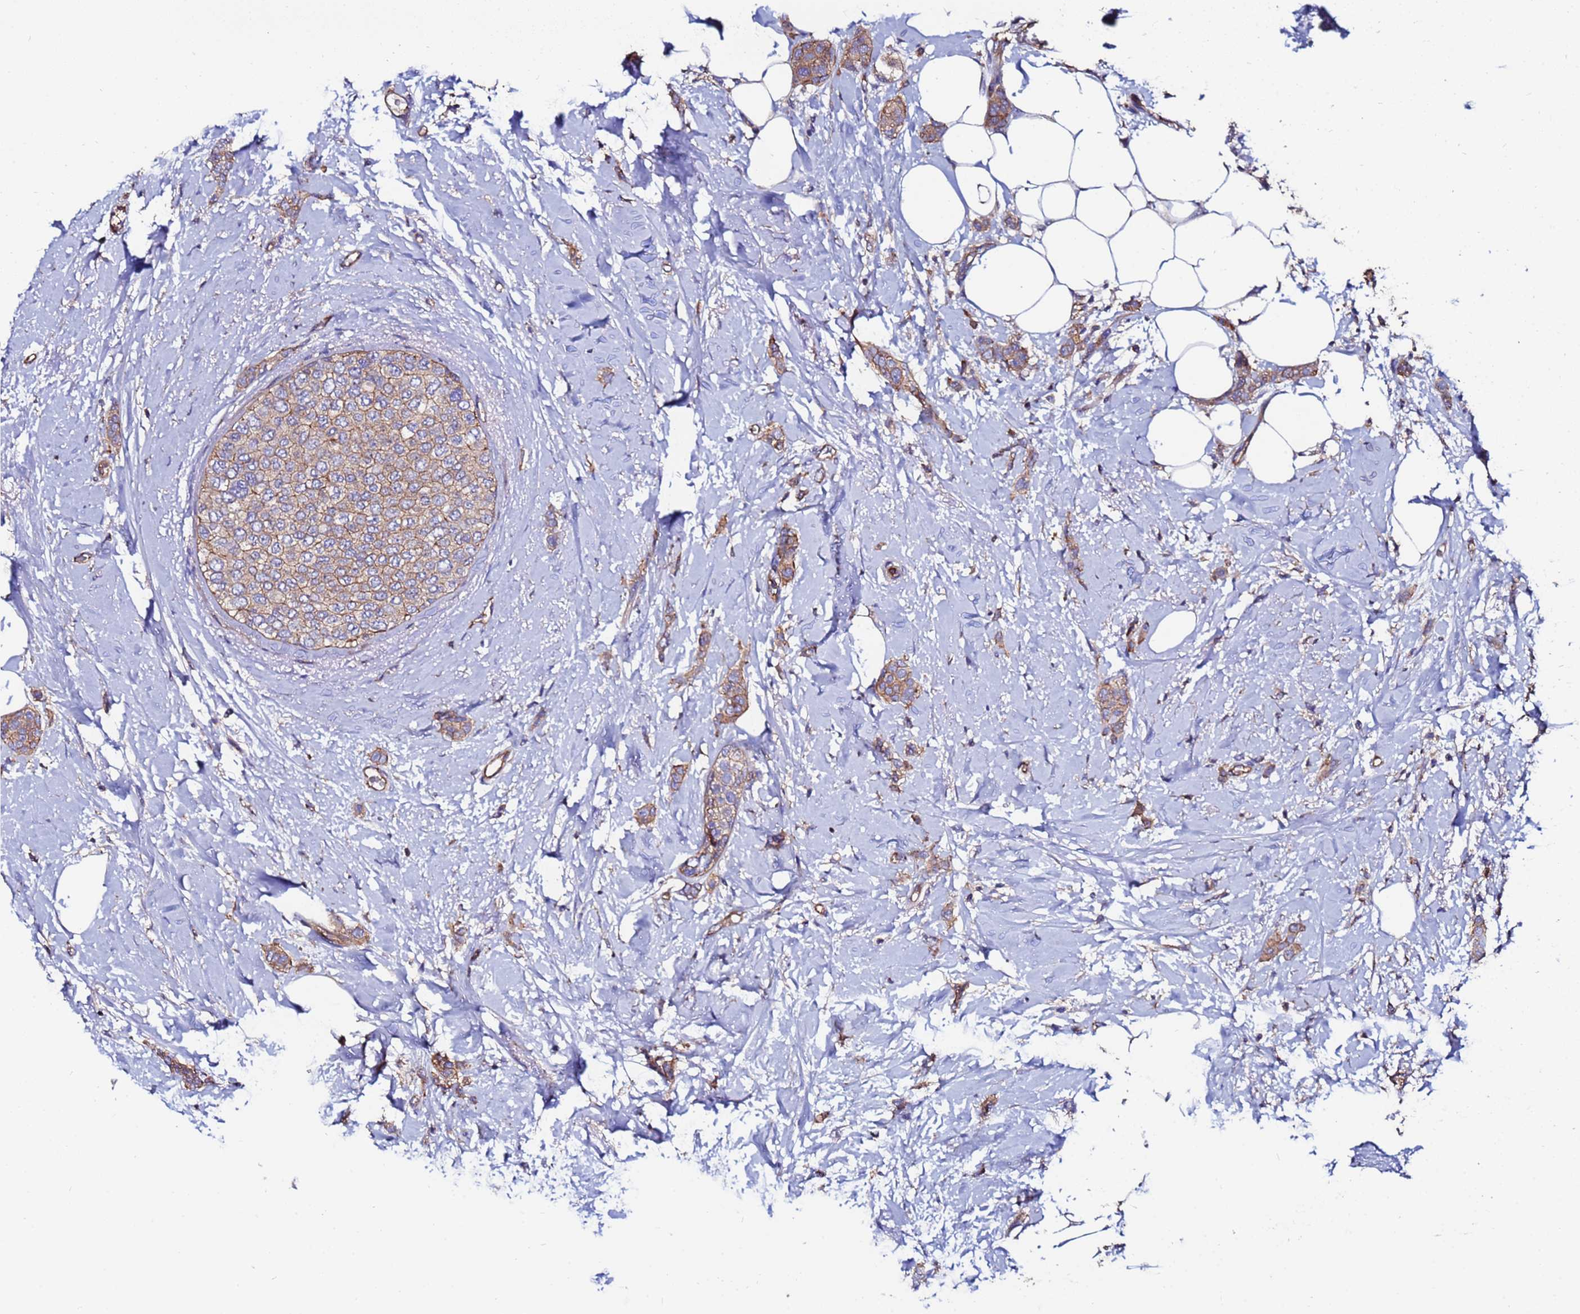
{"staining": {"intensity": "moderate", "quantity": ">75%", "location": "cytoplasmic/membranous"}, "tissue": "breast cancer", "cell_type": "Tumor cells", "image_type": "cancer", "snomed": [{"axis": "morphology", "description": "Duct carcinoma"}, {"axis": "topography", "description": "Breast"}], "caption": "Breast invasive ductal carcinoma stained with a protein marker displays moderate staining in tumor cells.", "gene": "POTEE", "patient": {"sex": "female", "age": 72}}